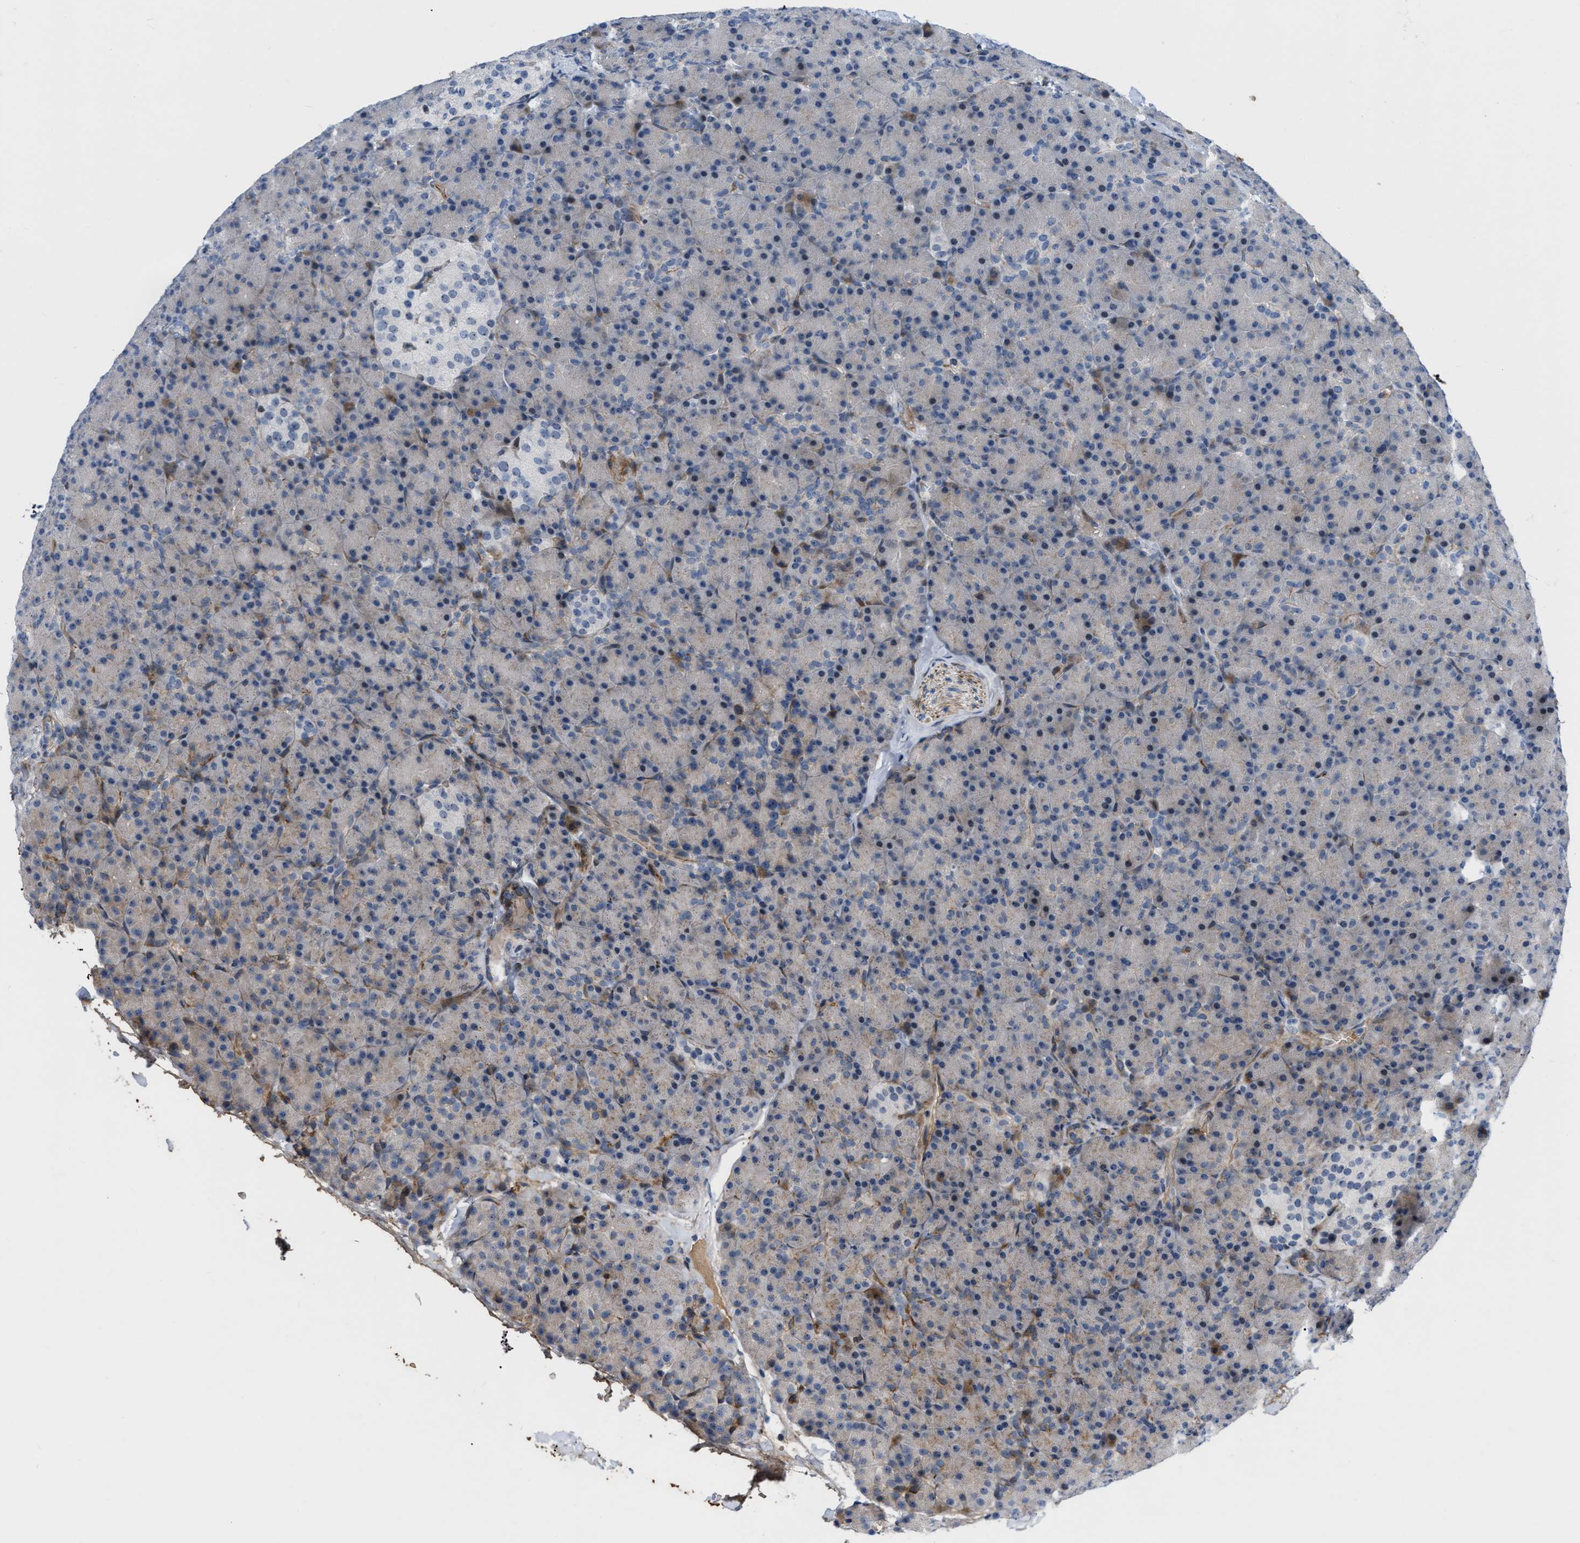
{"staining": {"intensity": "weak", "quantity": "<25%", "location": "cytoplasmic/membranous,nuclear"}, "tissue": "pancreas", "cell_type": "Exocrine glandular cells", "image_type": "normal", "snomed": [{"axis": "morphology", "description": "Normal tissue, NOS"}, {"axis": "topography", "description": "Pancreas"}], "caption": "Immunohistochemistry micrograph of unremarkable human pancreas stained for a protein (brown), which shows no positivity in exocrine glandular cells.", "gene": "POLR1F", "patient": {"sex": "female", "age": 43}}